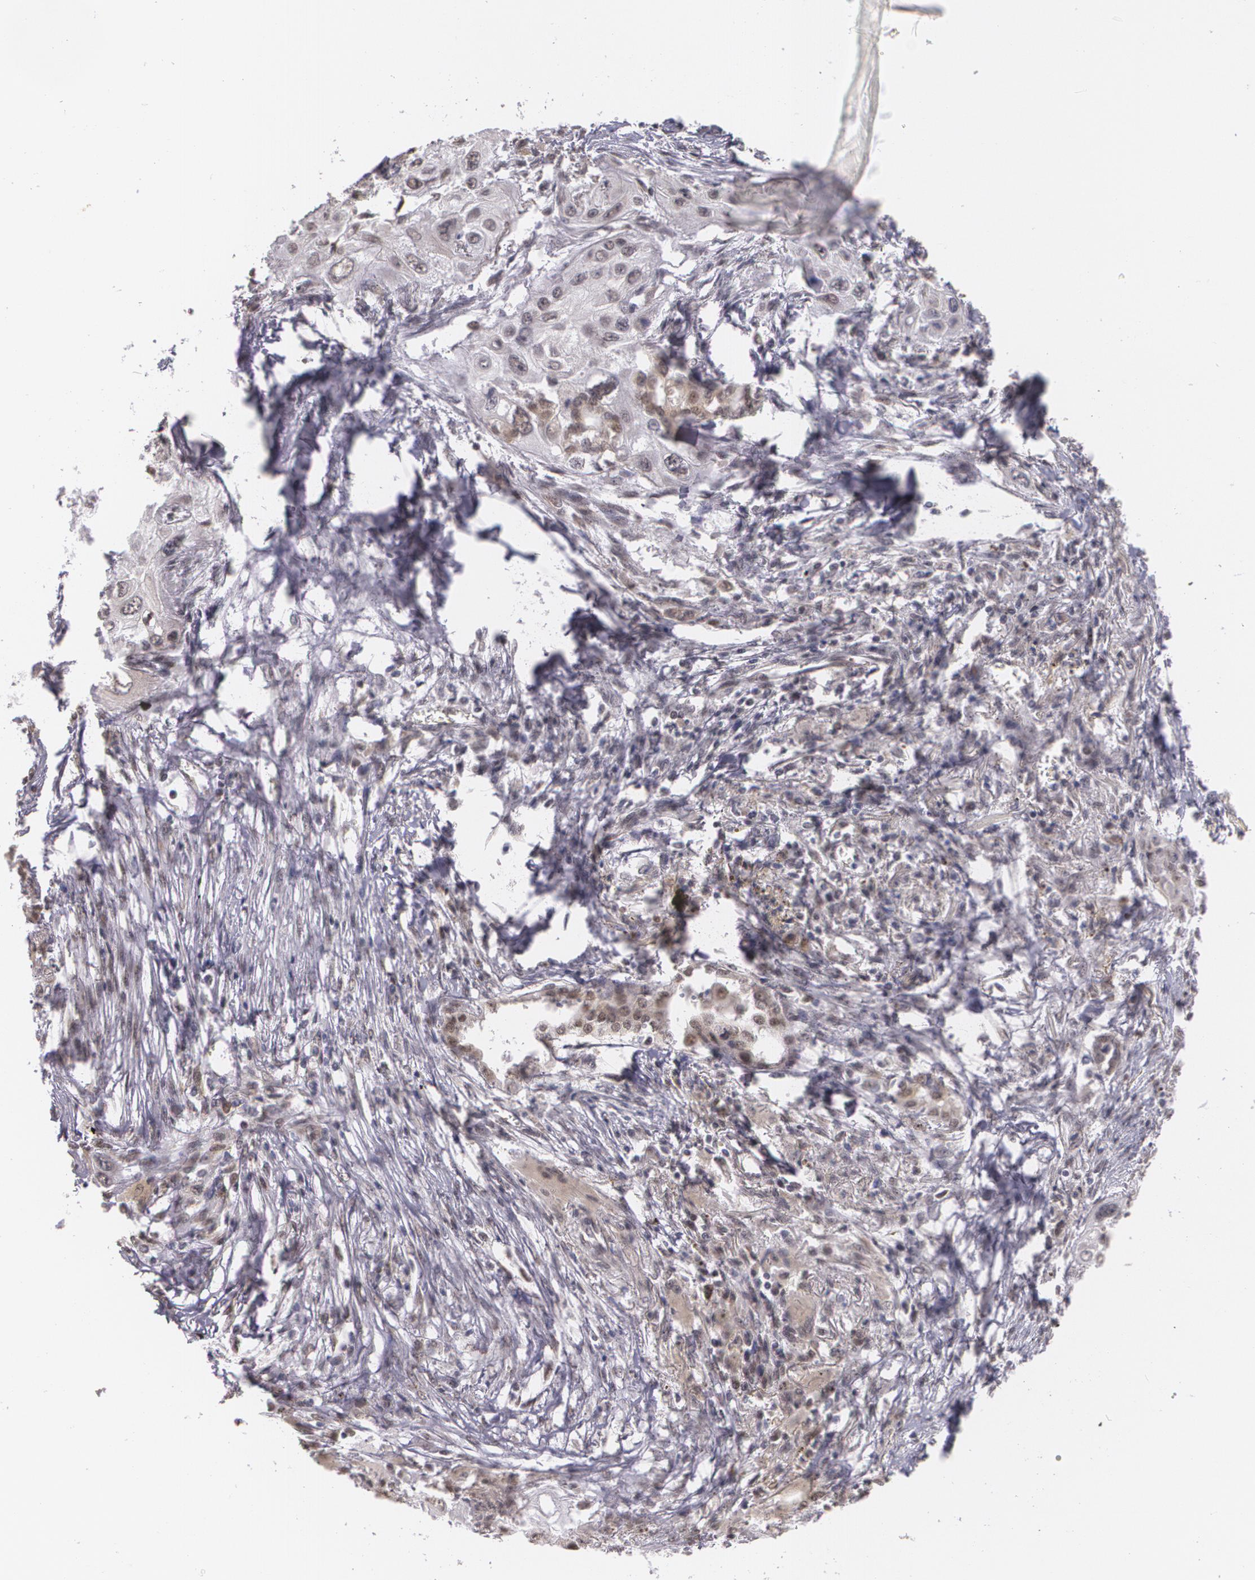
{"staining": {"intensity": "weak", "quantity": "<25%", "location": "nuclear"}, "tissue": "lung cancer", "cell_type": "Tumor cells", "image_type": "cancer", "snomed": [{"axis": "morphology", "description": "Squamous cell carcinoma, NOS"}, {"axis": "topography", "description": "Lung"}], "caption": "Tumor cells are negative for protein expression in human squamous cell carcinoma (lung).", "gene": "ALX1", "patient": {"sex": "male", "age": 71}}